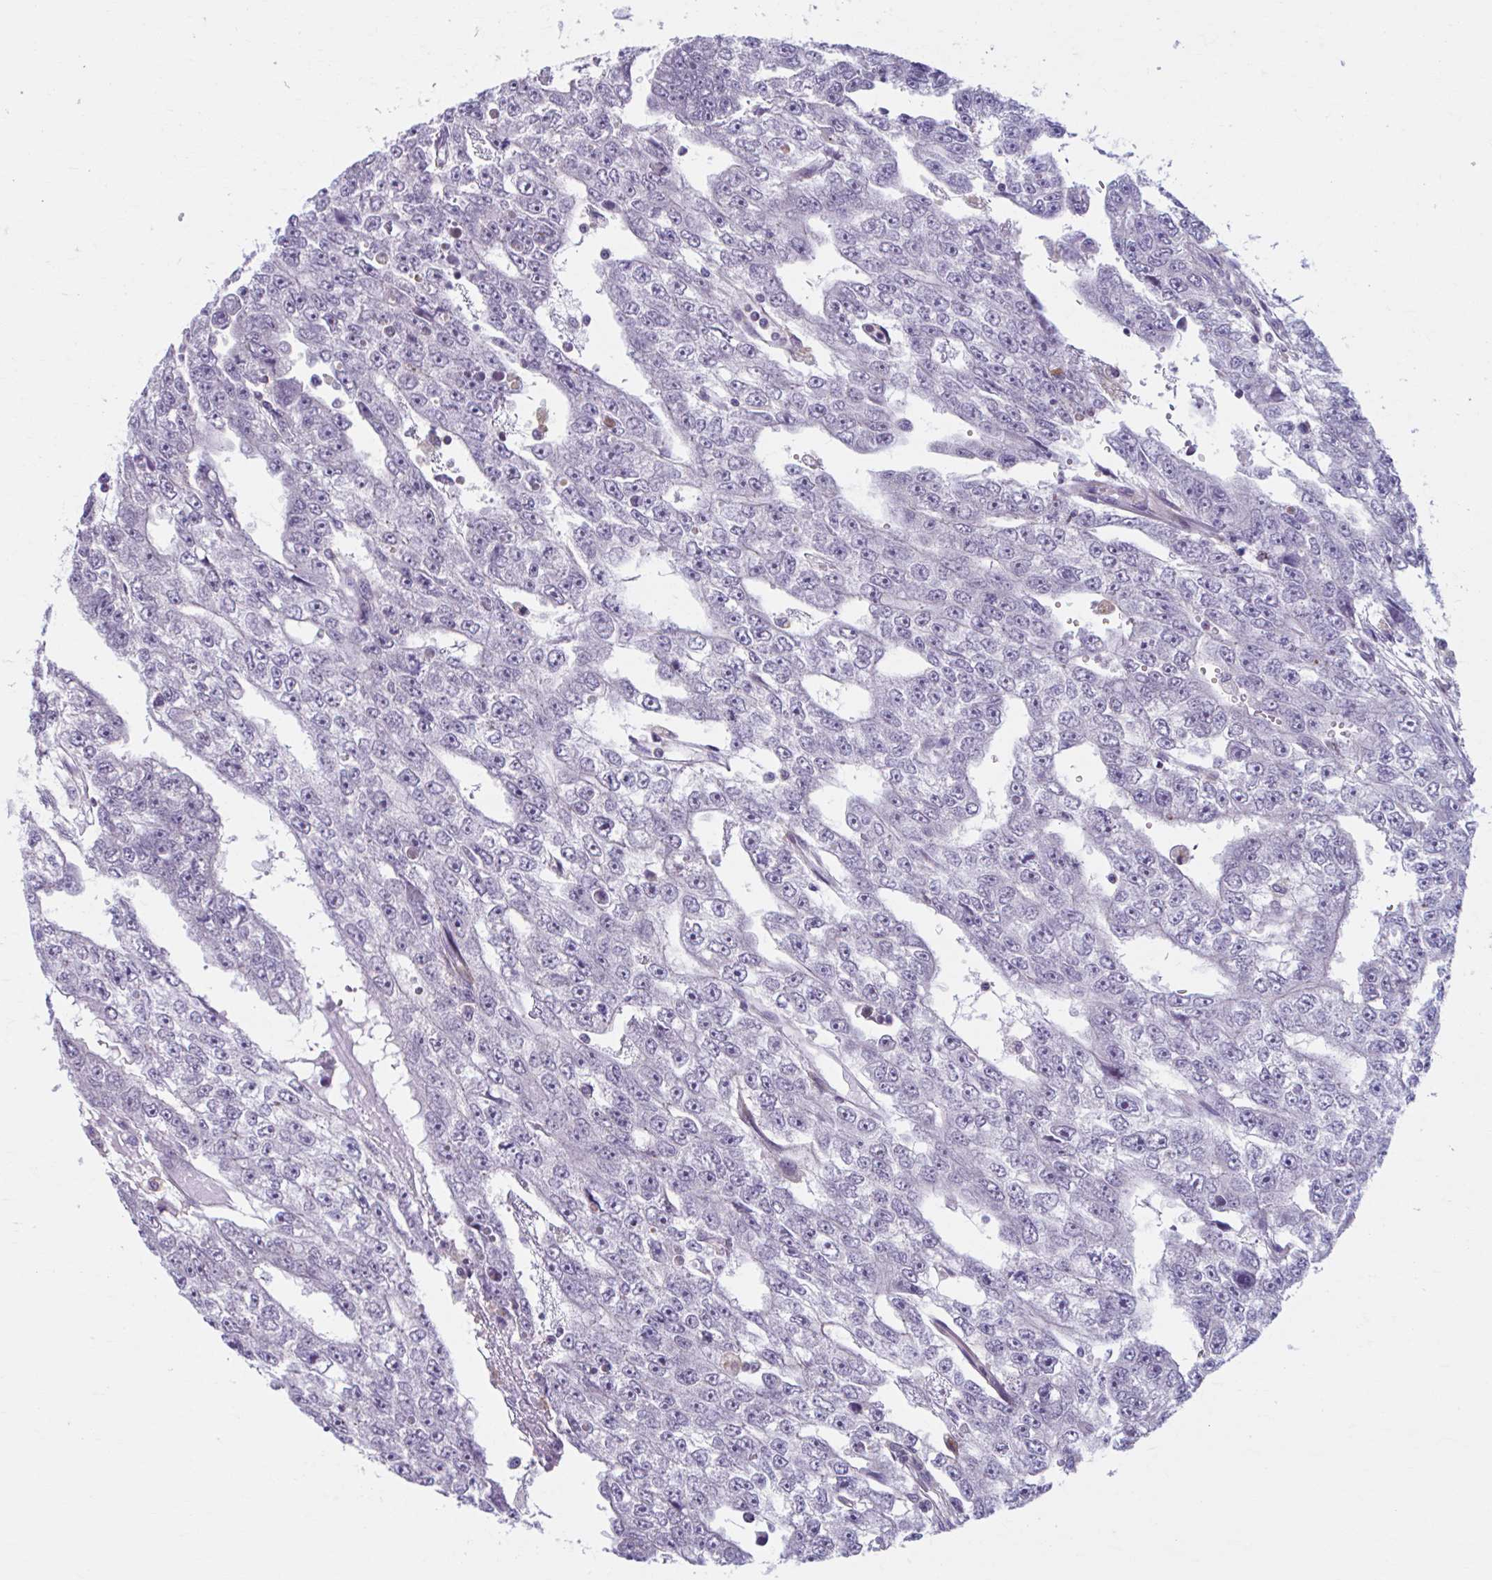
{"staining": {"intensity": "negative", "quantity": "none", "location": "none"}, "tissue": "testis cancer", "cell_type": "Tumor cells", "image_type": "cancer", "snomed": [{"axis": "morphology", "description": "Carcinoma, Embryonal, NOS"}, {"axis": "topography", "description": "Testis"}], "caption": "Tumor cells show no significant expression in testis cancer (embryonal carcinoma).", "gene": "ADAT3", "patient": {"sex": "male", "age": 20}}